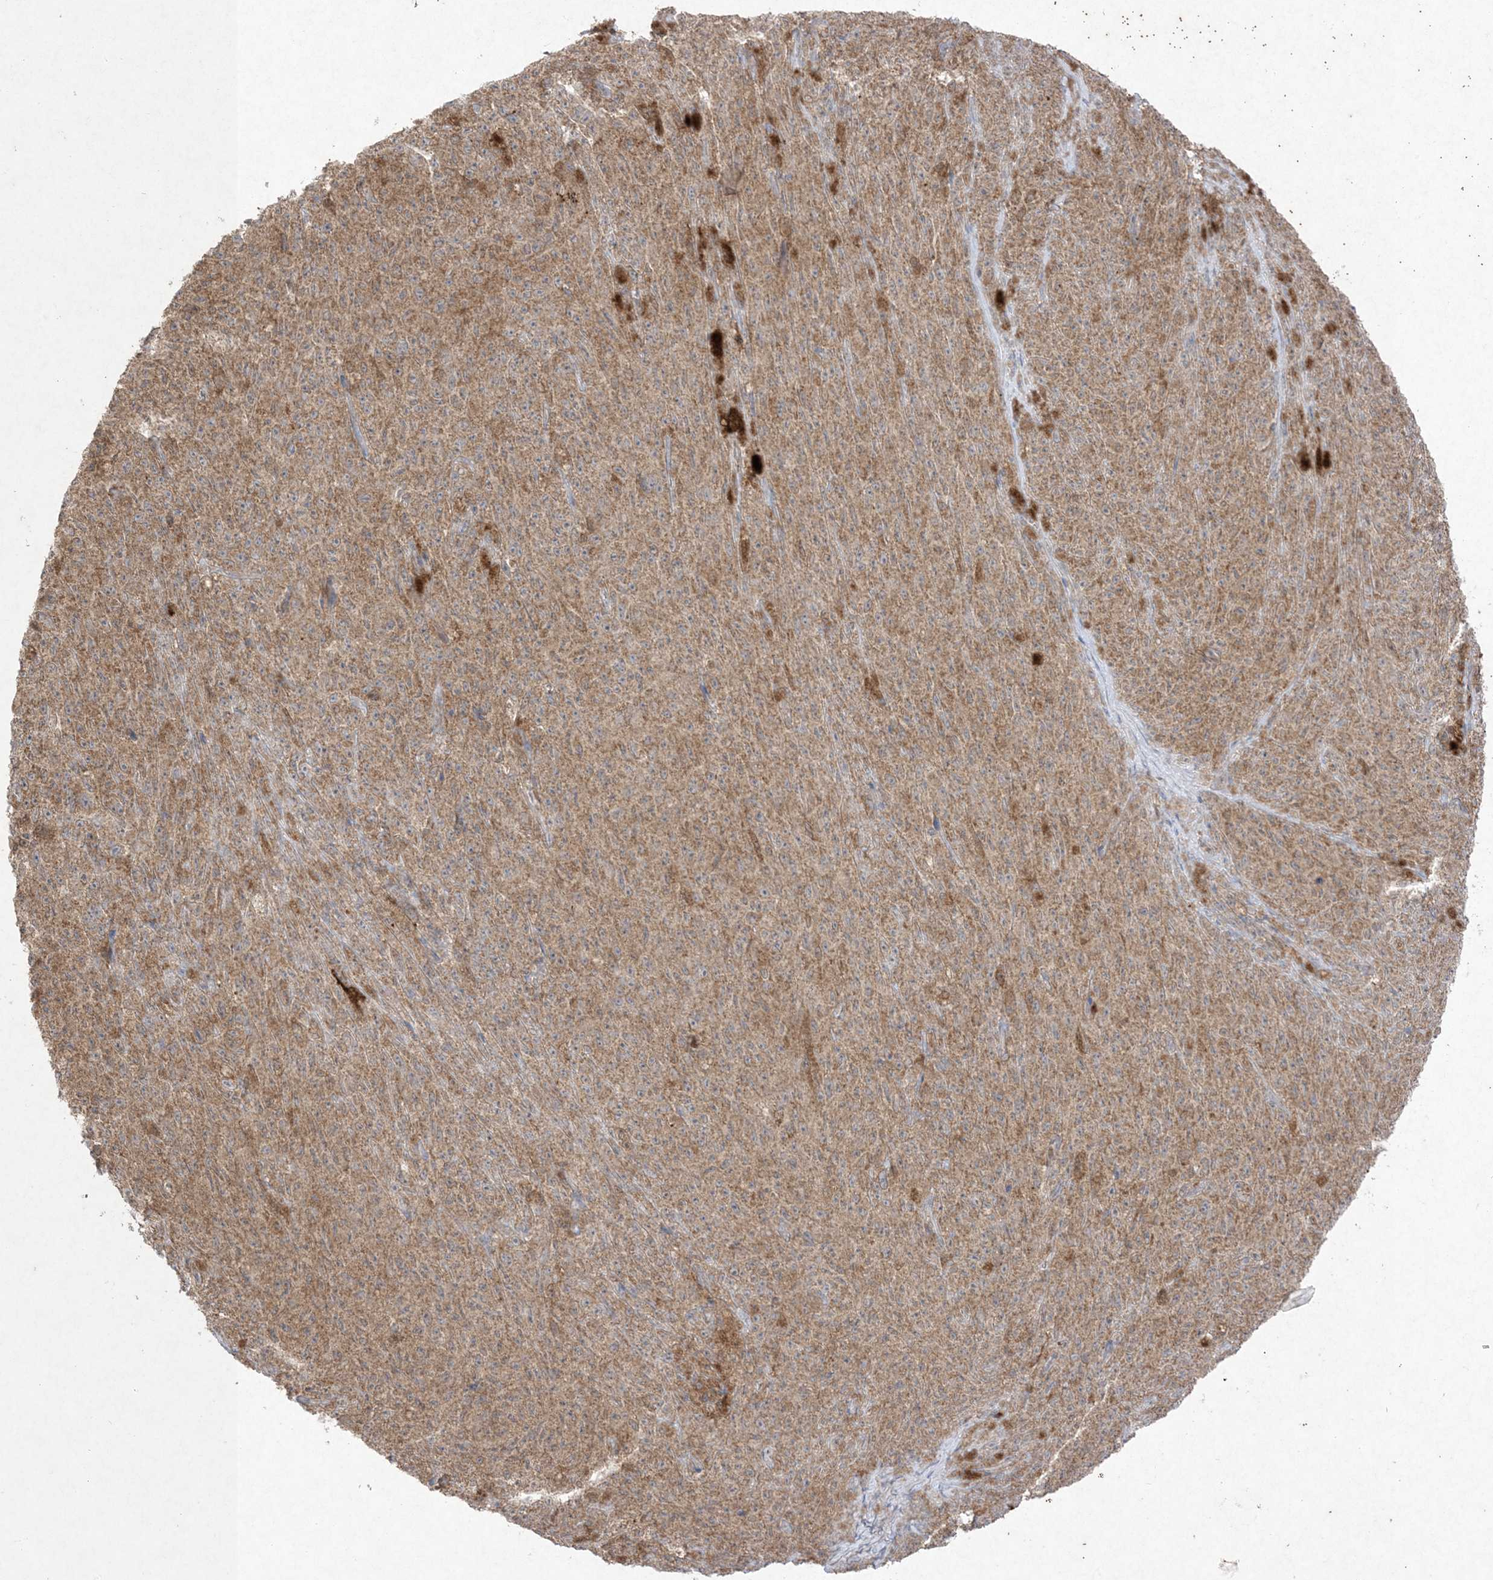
{"staining": {"intensity": "moderate", "quantity": ">75%", "location": "cytoplasmic/membranous"}, "tissue": "melanoma", "cell_type": "Tumor cells", "image_type": "cancer", "snomed": [{"axis": "morphology", "description": "Malignant melanoma, NOS"}, {"axis": "topography", "description": "Skin"}], "caption": "Brown immunohistochemical staining in melanoma demonstrates moderate cytoplasmic/membranous staining in about >75% of tumor cells. (Stains: DAB in brown, nuclei in blue, Microscopy: brightfield microscopy at high magnification).", "gene": "UBE2C", "patient": {"sex": "female", "age": 82}}